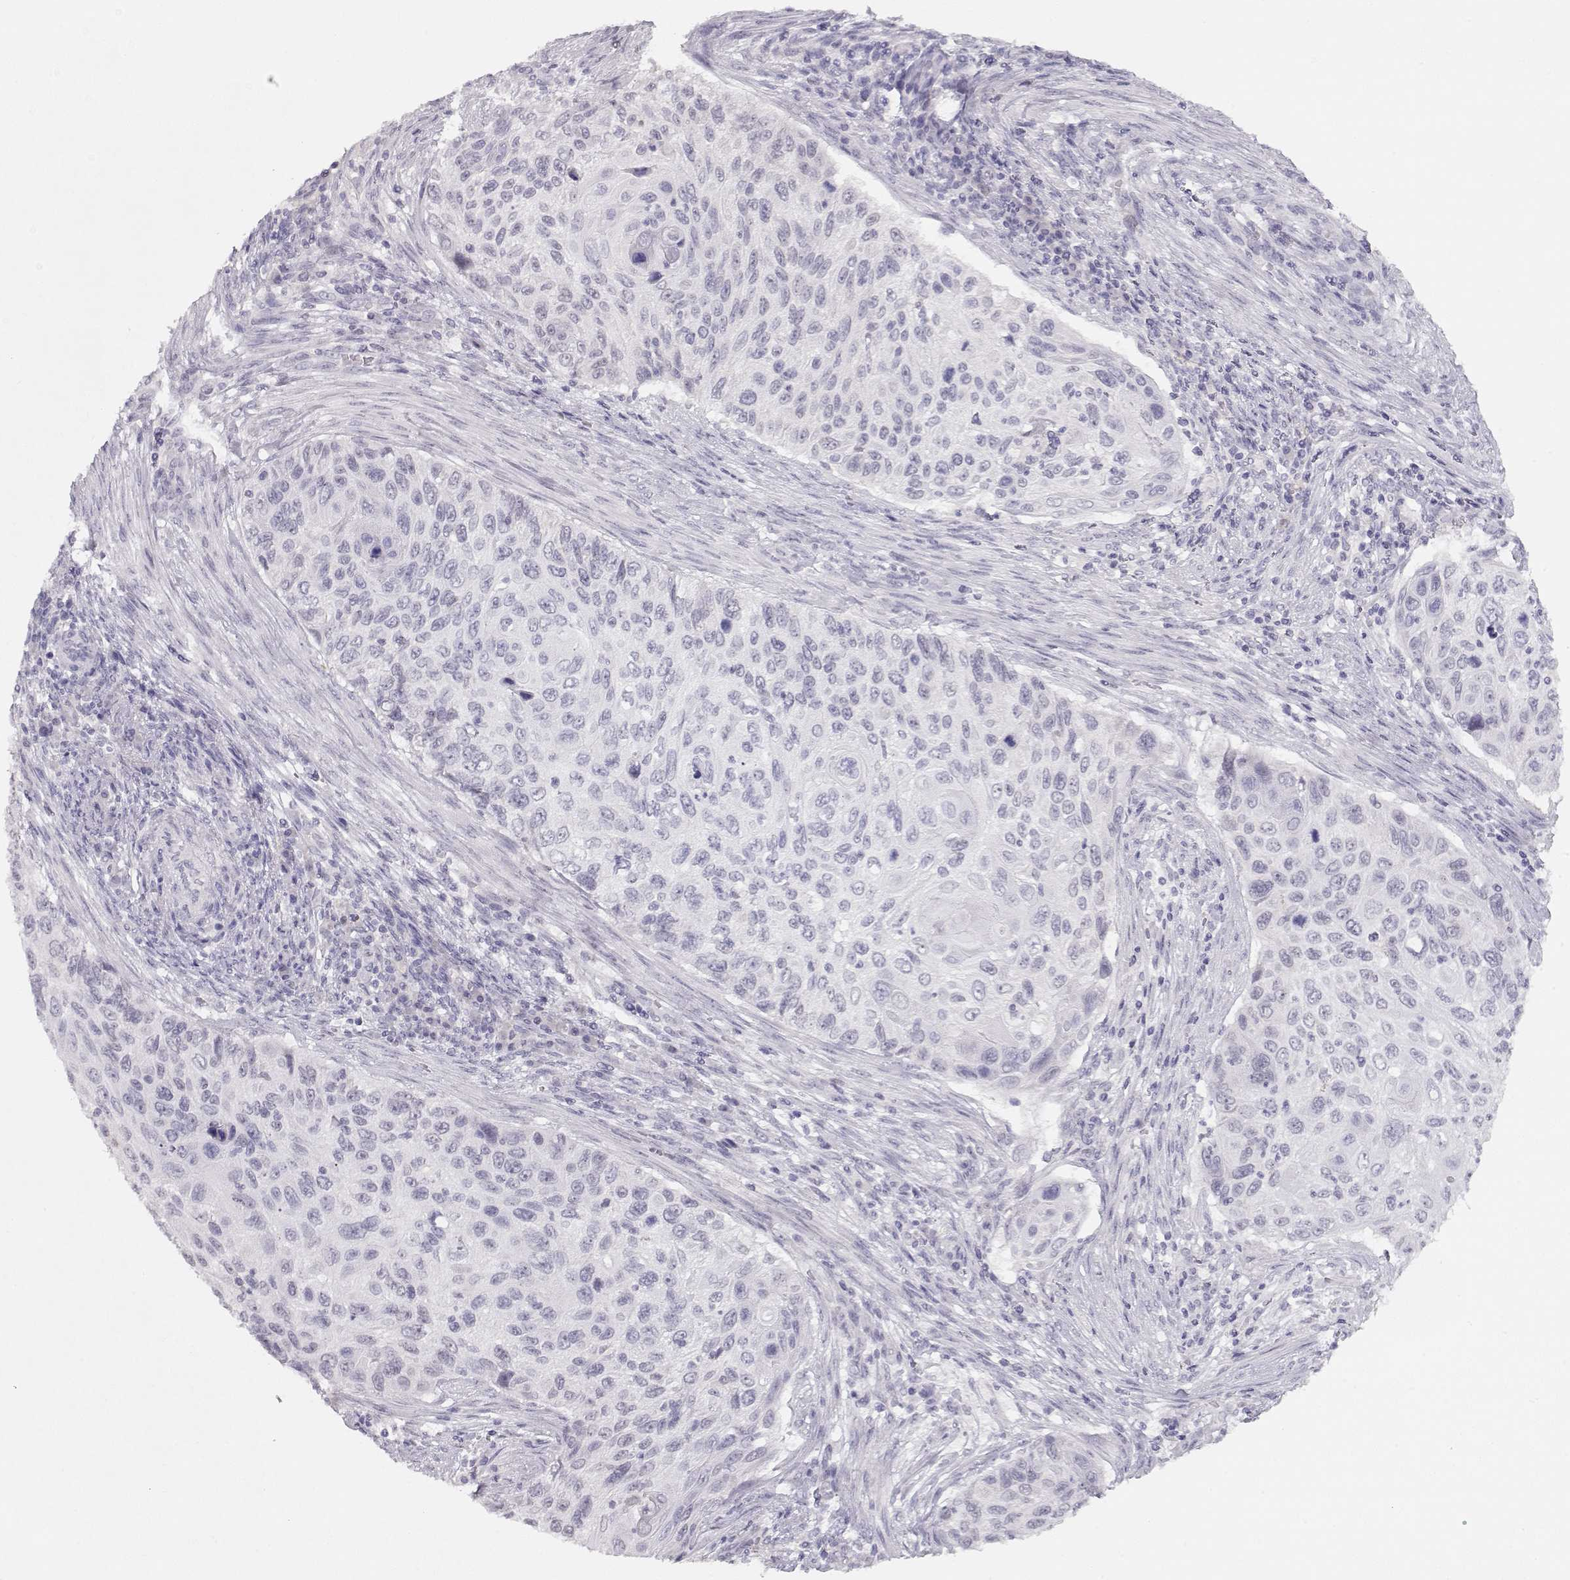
{"staining": {"intensity": "negative", "quantity": "none", "location": "none"}, "tissue": "cervical cancer", "cell_type": "Tumor cells", "image_type": "cancer", "snomed": [{"axis": "morphology", "description": "Squamous cell carcinoma, NOS"}, {"axis": "topography", "description": "Cervix"}], "caption": "DAB immunohistochemical staining of squamous cell carcinoma (cervical) displays no significant expression in tumor cells.", "gene": "IMPG1", "patient": {"sex": "female", "age": 70}}